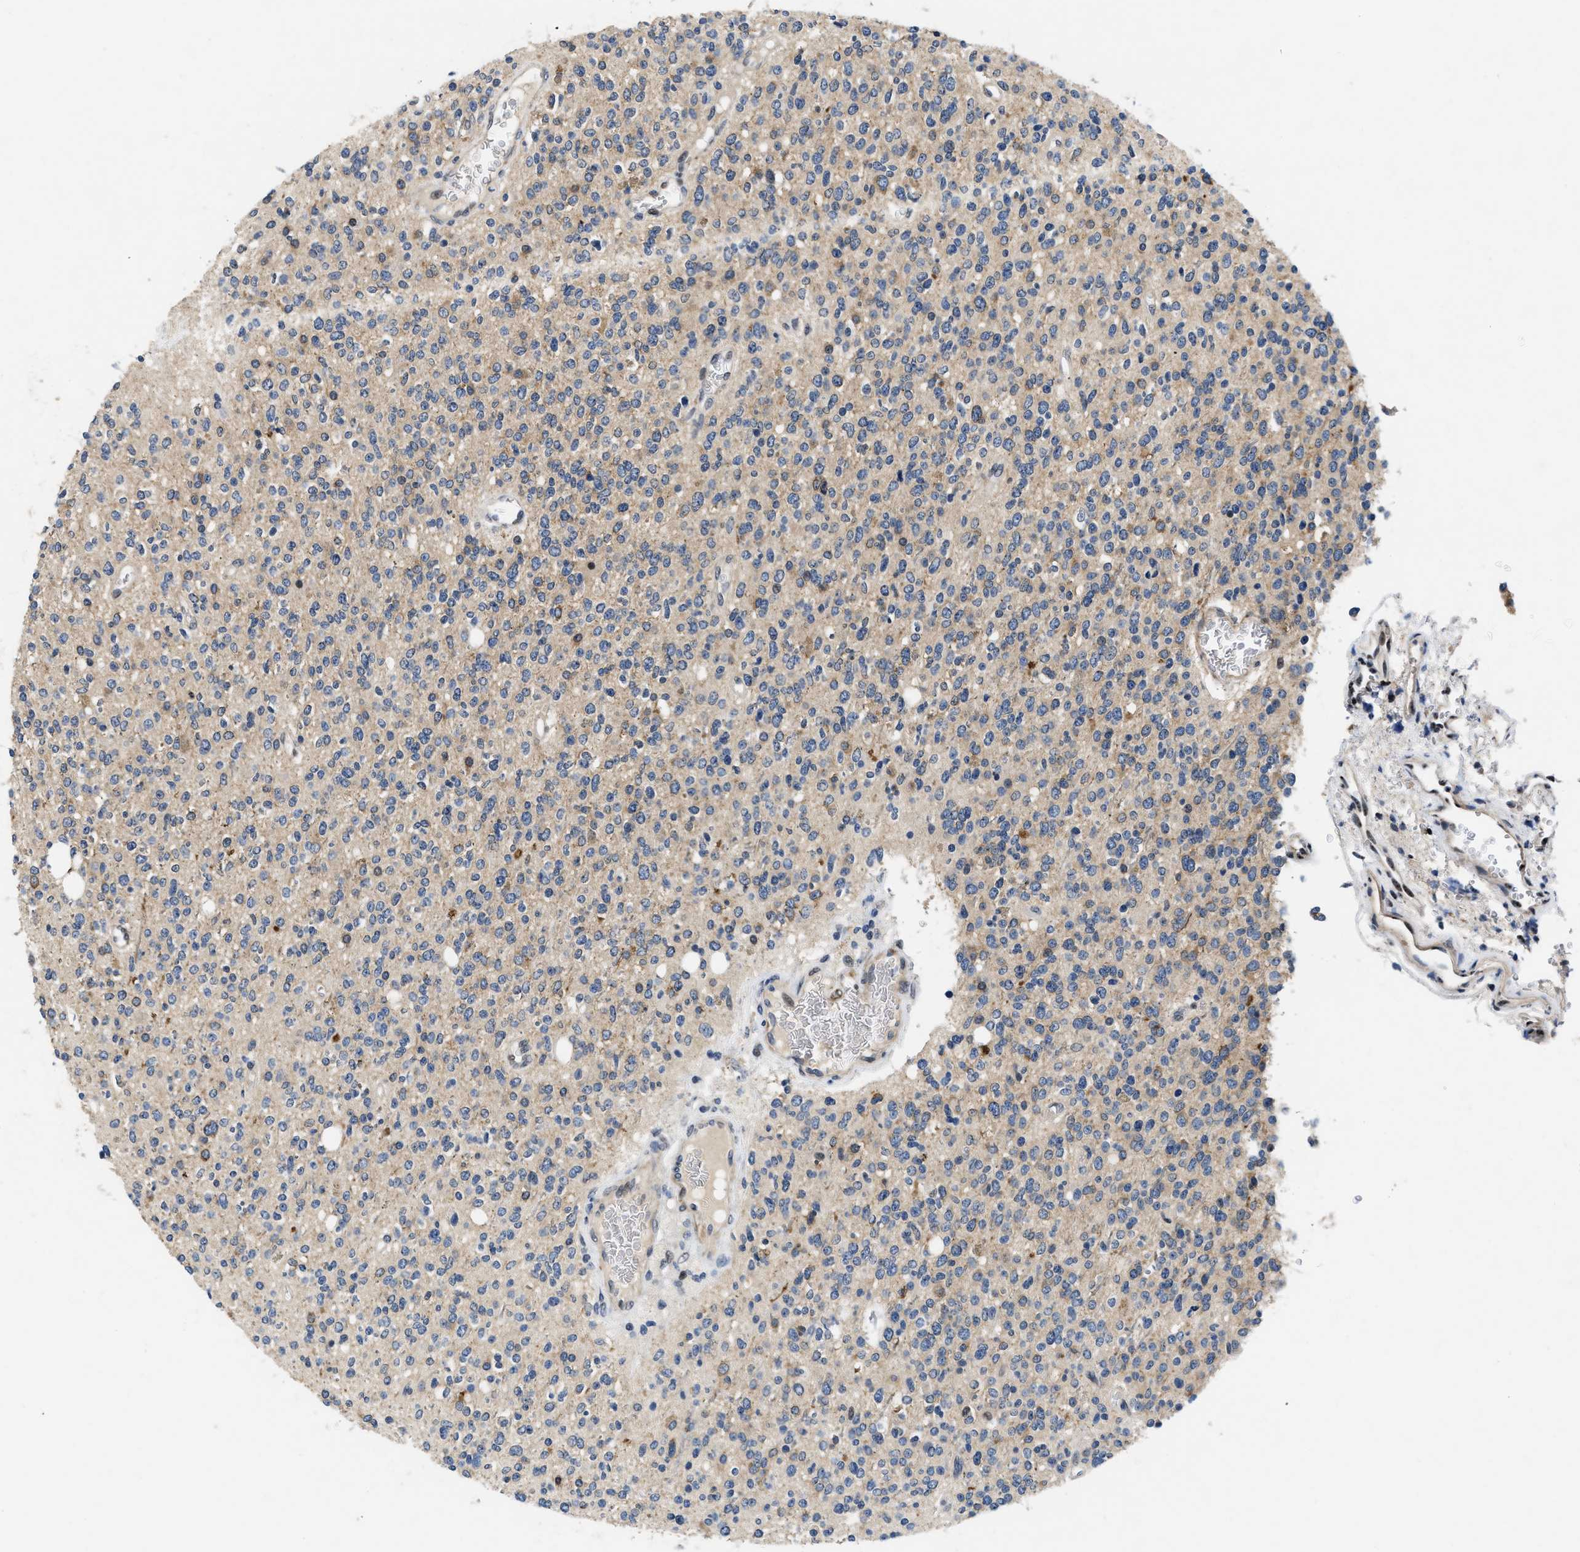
{"staining": {"intensity": "moderate", "quantity": "<25%", "location": "cytoplasmic/membranous"}, "tissue": "glioma", "cell_type": "Tumor cells", "image_type": "cancer", "snomed": [{"axis": "morphology", "description": "Glioma, malignant, High grade"}, {"axis": "topography", "description": "Brain"}], "caption": "Tumor cells demonstrate low levels of moderate cytoplasmic/membranous expression in about <25% of cells in malignant high-grade glioma. (DAB (3,3'-diaminobenzidine) IHC, brown staining for protein, blue staining for nuclei).", "gene": "VIP", "patient": {"sex": "male", "age": 34}}